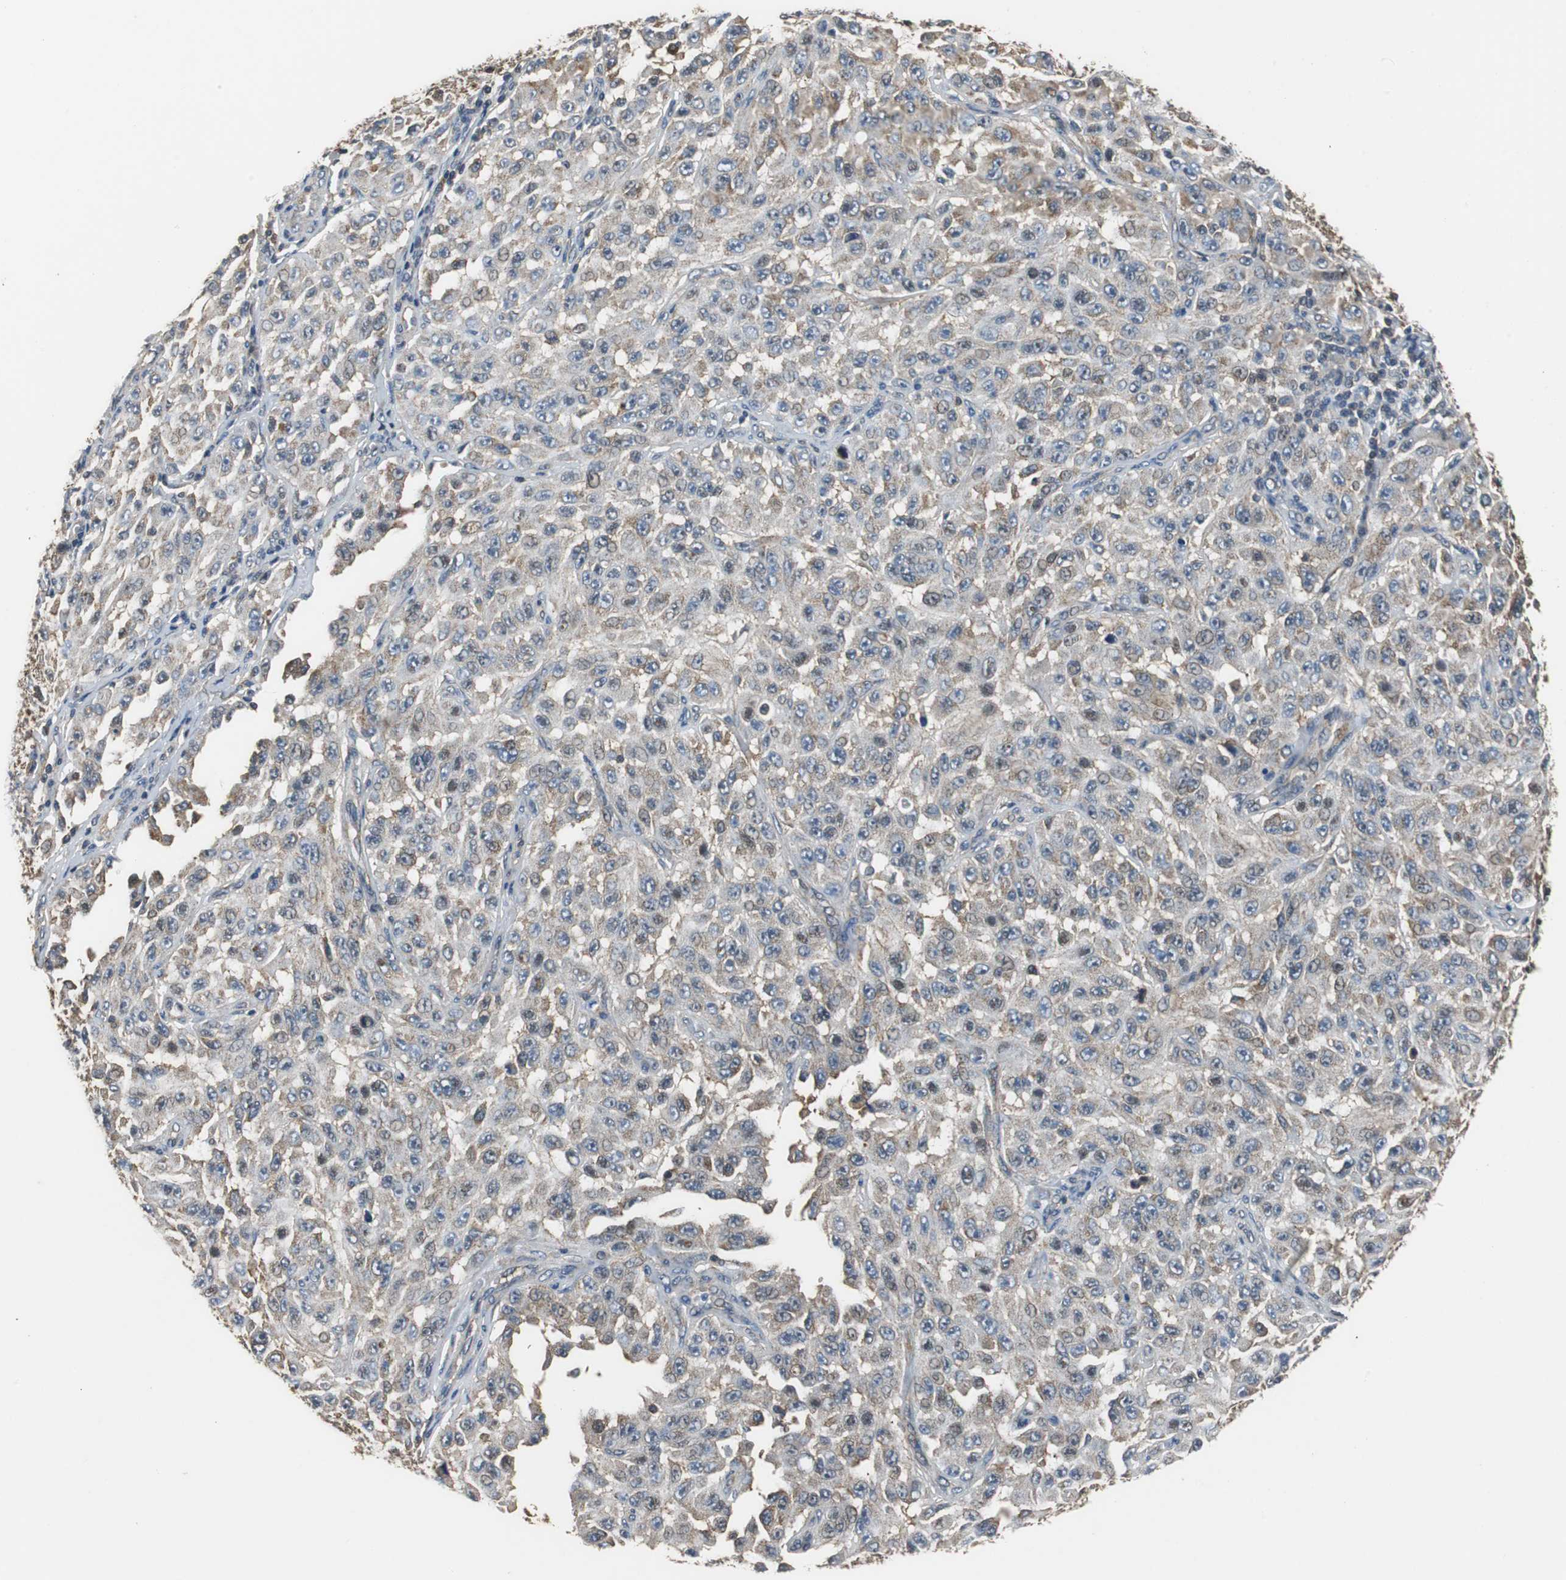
{"staining": {"intensity": "weak", "quantity": "25%-75%", "location": "cytoplasmic/membranous"}, "tissue": "melanoma", "cell_type": "Tumor cells", "image_type": "cancer", "snomed": [{"axis": "morphology", "description": "Malignant melanoma, NOS"}, {"axis": "topography", "description": "Skin"}], "caption": "Protein staining of melanoma tissue demonstrates weak cytoplasmic/membranous staining in approximately 25%-75% of tumor cells.", "gene": "VBP1", "patient": {"sex": "male", "age": 30}}